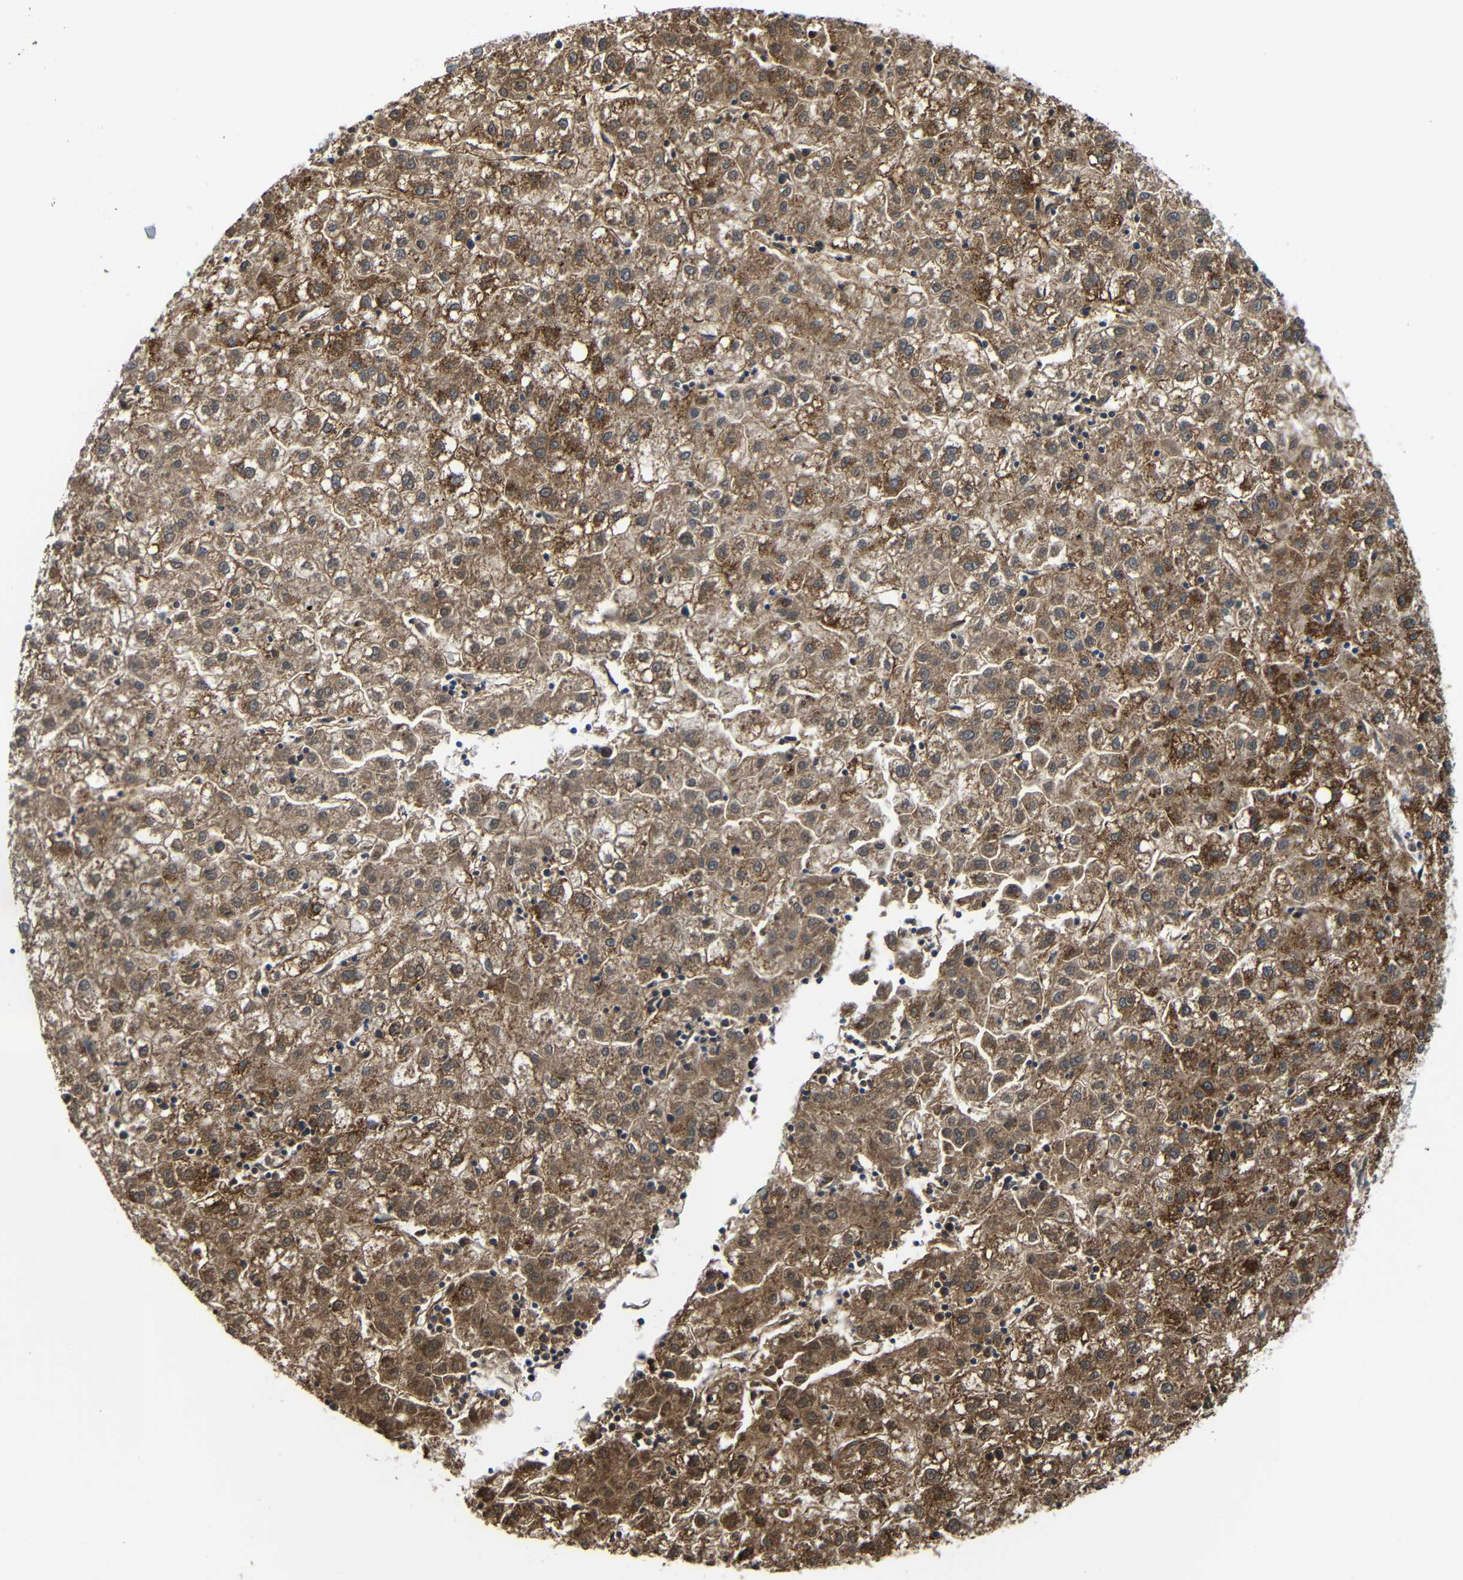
{"staining": {"intensity": "moderate", "quantity": ">75%", "location": "cytoplasmic/membranous"}, "tissue": "liver cancer", "cell_type": "Tumor cells", "image_type": "cancer", "snomed": [{"axis": "morphology", "description": "Carcinoma, Hepatocellular, NOS"}, {"axis": "topography", "description": "Liver"}], "caption": "DAB immunohistochemical staining of human liver cancer exhibits moderate cytoplasmic/membranous protein staining in approximately >75% of tumor cells.", "gene": "IGSF10", "patient": {"sex": "male", "age": 72}}